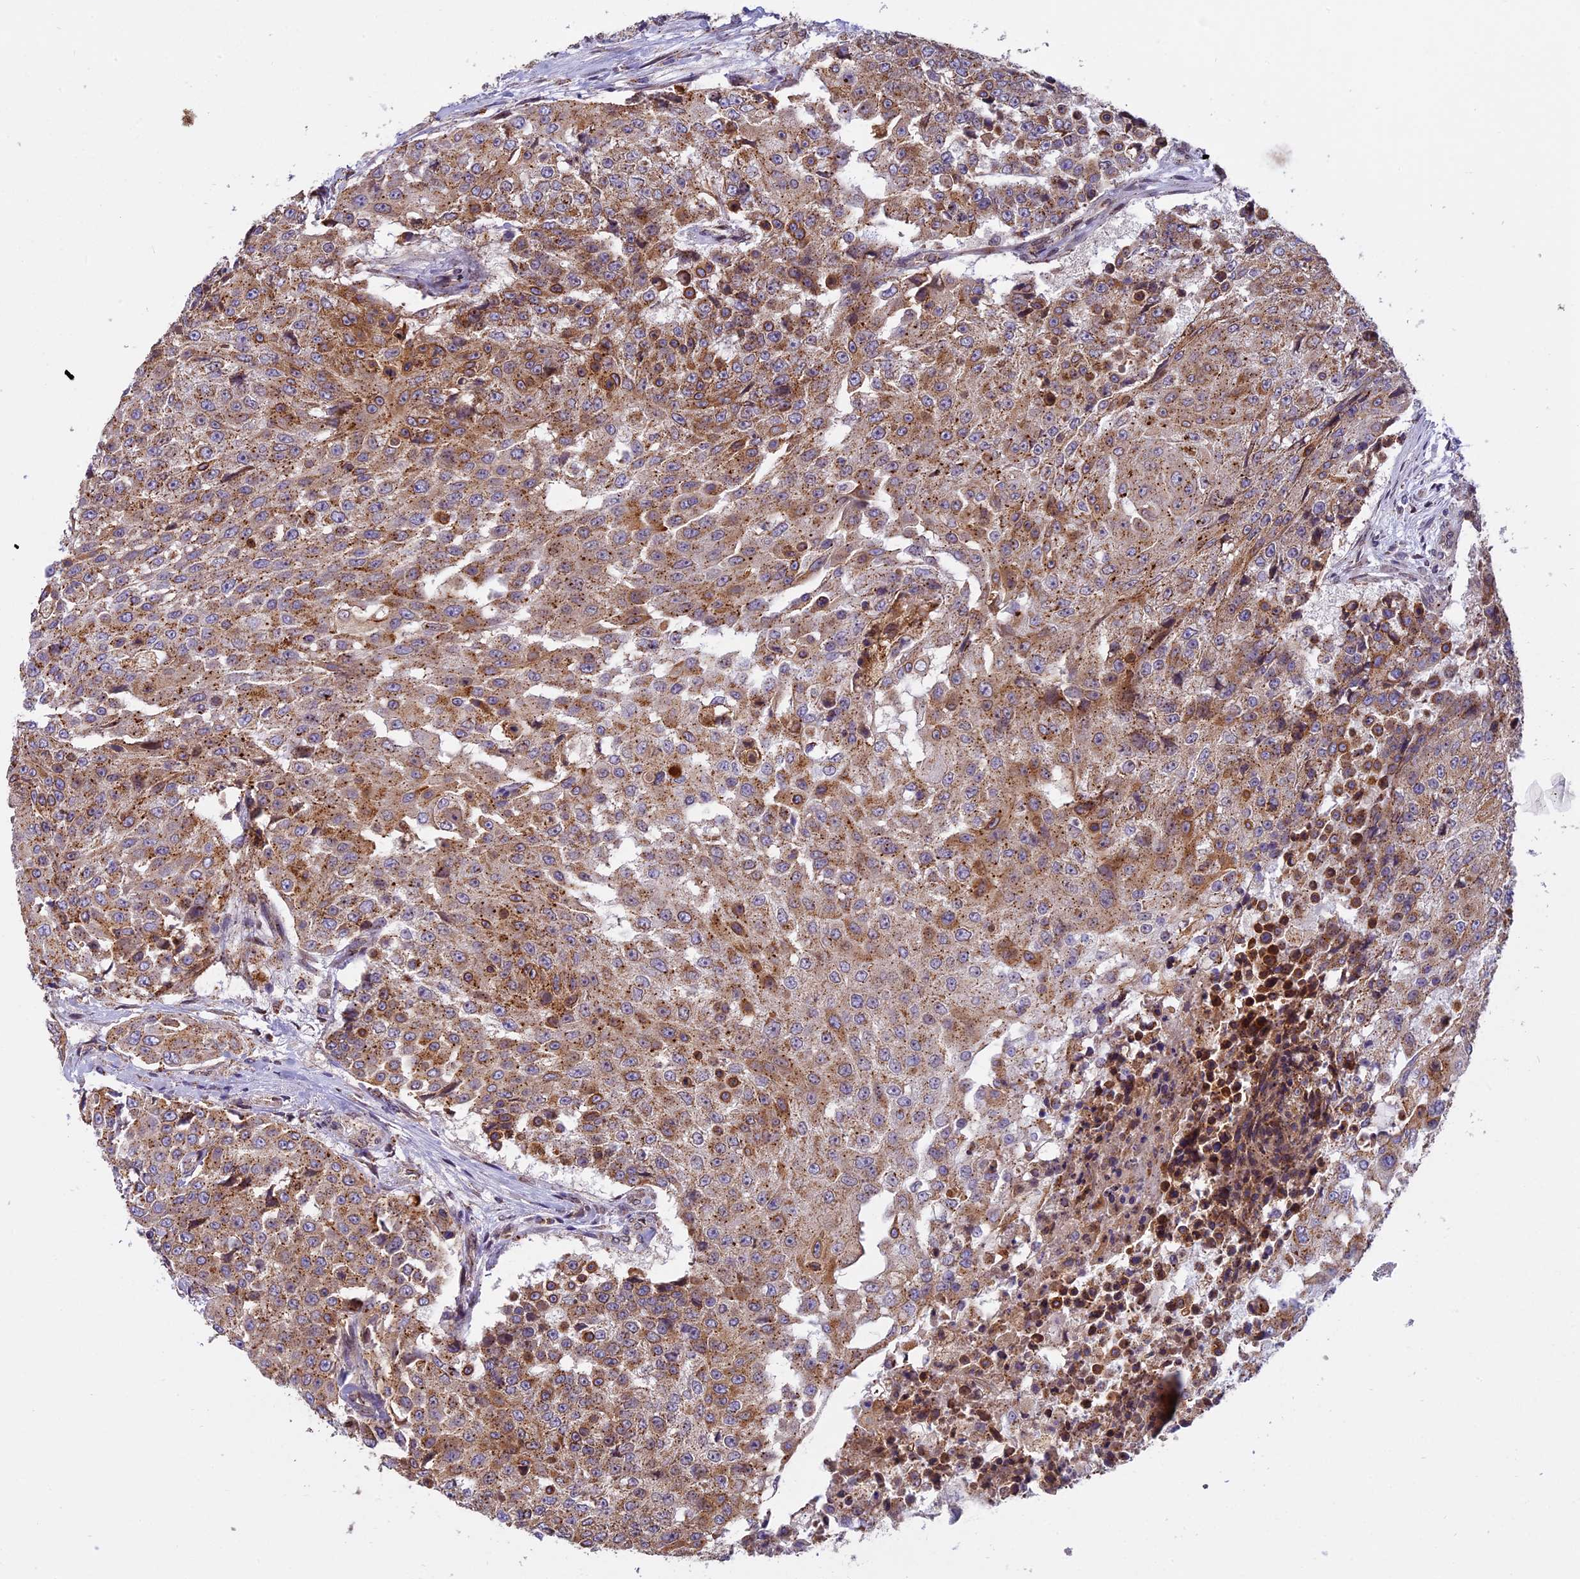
{"staining": {"intensity": "moderate", "quantity": ">75%", "location": "cytoplasmic/membranous"}, "tissue": "urothelial cancer", "cell_type": "Tumor cells", "image_type": "cancer", "snomed": [{"axis": "morphology", "description": "Urothelial carcinoma, High grade"}, {"axis": "topography", "description": "Urinary bladder"}], "caption": "Immunohistochemistry image of neoplastic tissue: human urothelial cancer stained using immunohistochemistry shows medium levels of moderate protein expression localized specifically in the cytoplasmic/membranous of tumor cells, appearing as a cytoplasmic/membranous brown color.", "gene": "CHMP2A", "patient": {"sex": "female", "age": 63}}